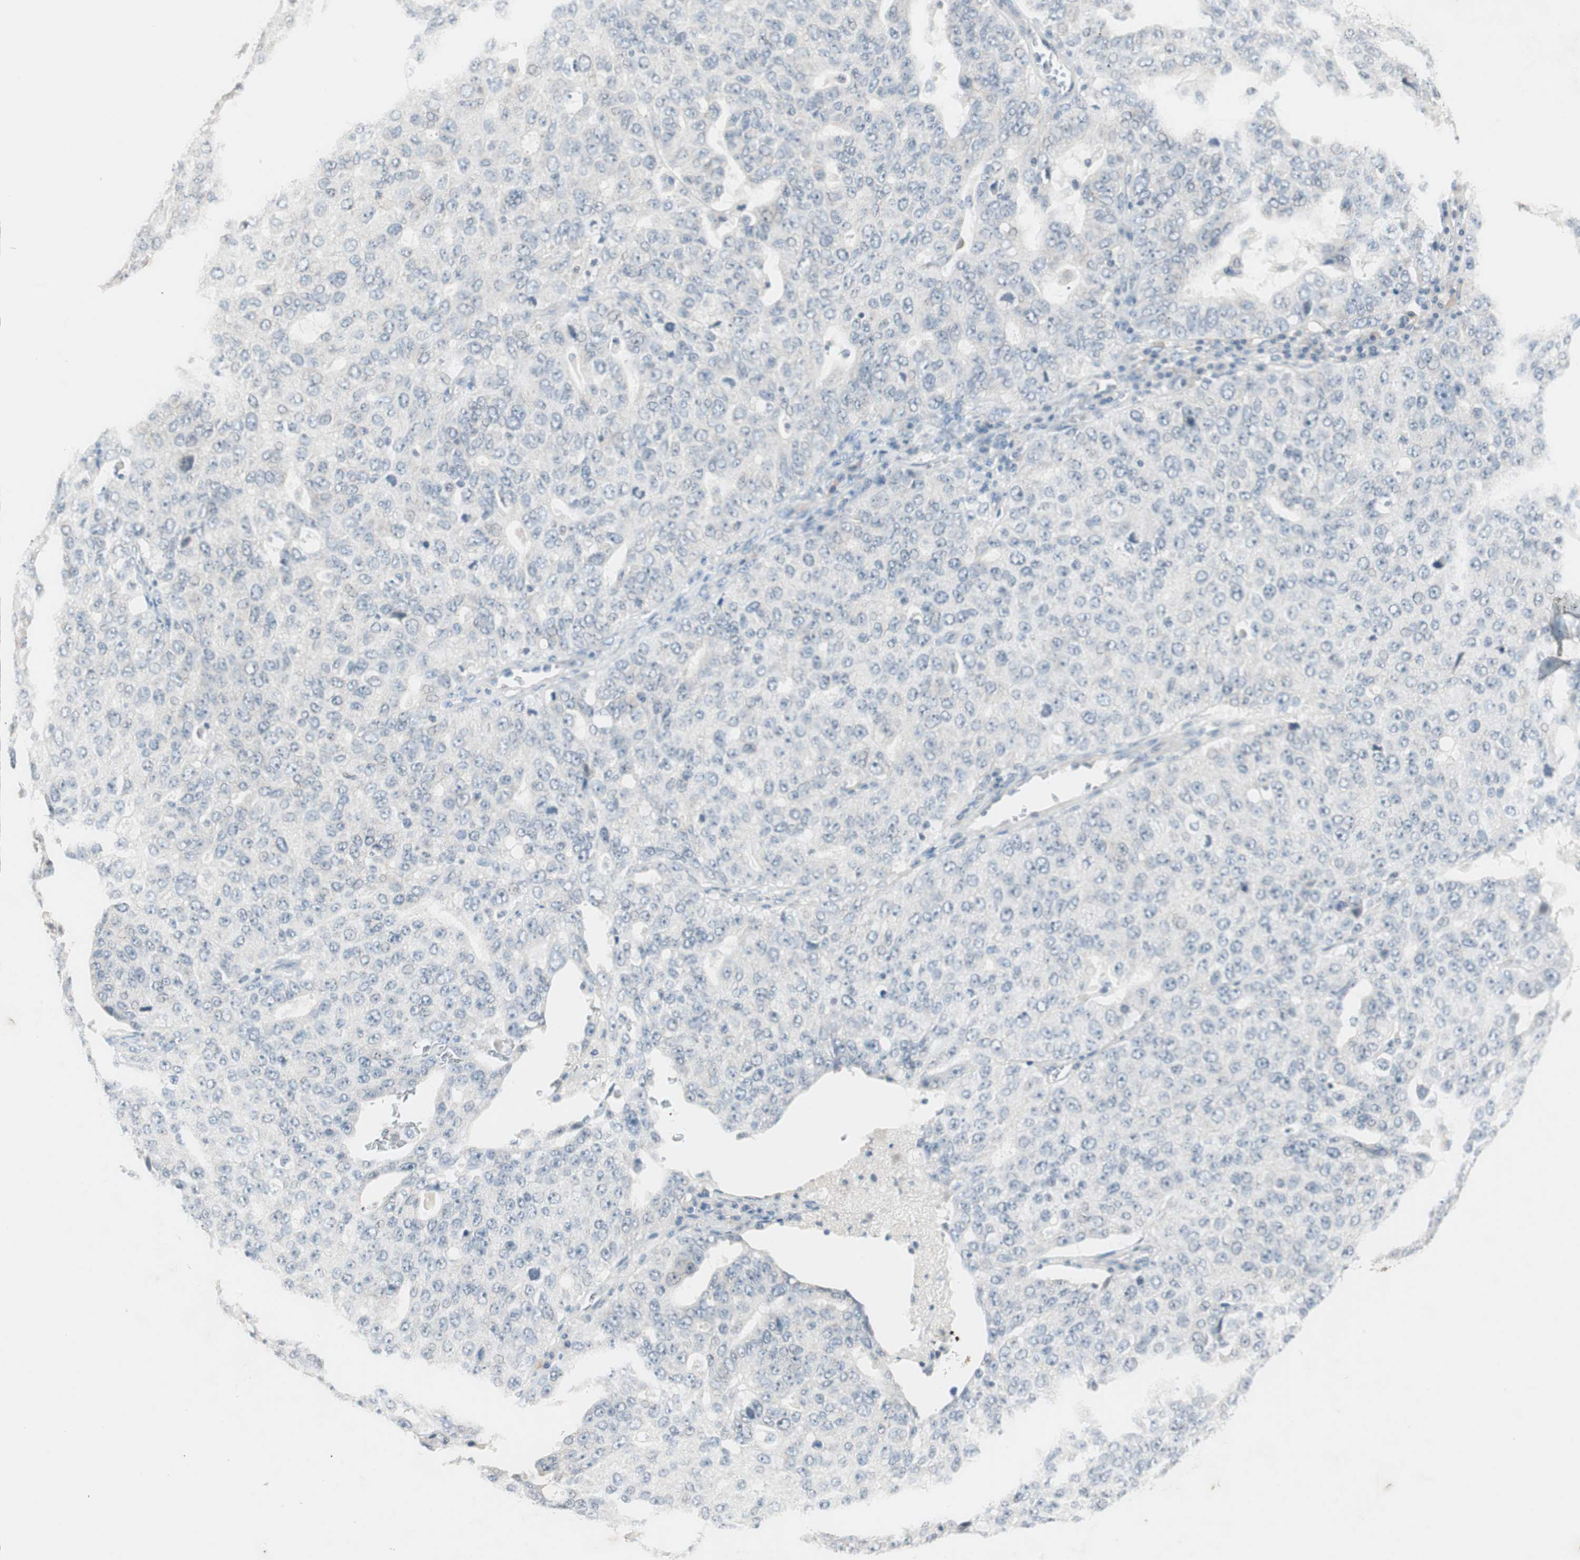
{"staining": {"intensity": "negative", "quantity": "none", "location": "none"}, "tissue": "ovarian cancer", "cell_type": "Tumor cells", "image_type": "cancer", "snomed": [{"axis": "morphology", "description": "Carcinoma, endometroid"}, {"axis": "topography", "description": "Ovary"}], "caption": "Micrograph shows no protein expression in tumor cells of ovarian cancer (endometroid carcinoma) tissue.", "gene": "ITGB4", "patient": {"sex": "female", "age": 62}}